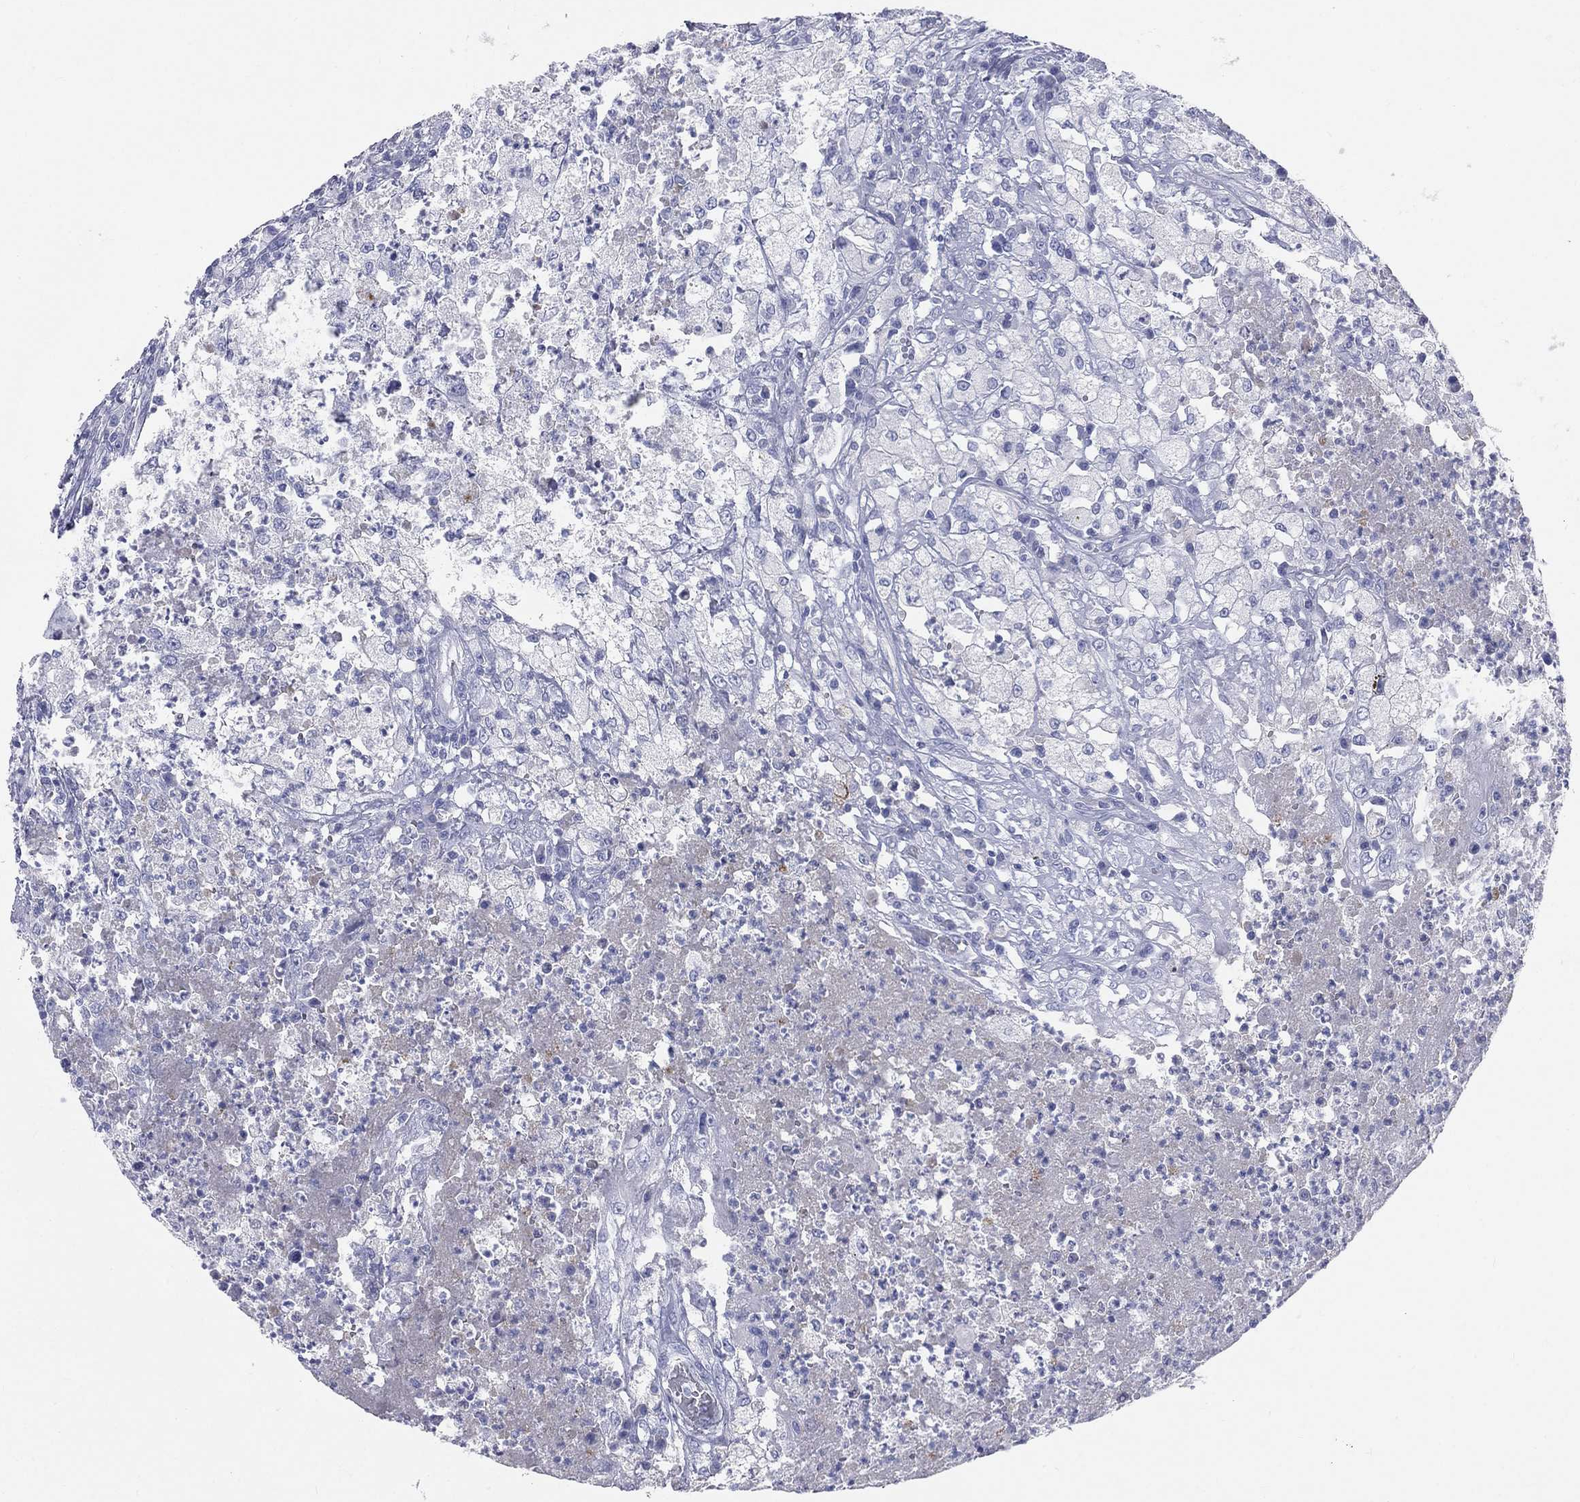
{"staining": {"intensity": "negative", "quantity": "none", "location": "none"}, "tissue": "testis cancer", "cell_type": "Tumor cells", "image_type": "cancer", "snomed": [{"axis": "morphology", "description": "Necrosis, NOS"}, {"axis": "morphology", "description": "Carcinoma, Embryonal, NOS"}, {"axis": "topography", "description": "Testis"}], "caption": "DAB (3,3'-diaminobenzidine) immunohistochemical staining of embryonal carcinoma (testis) demonstrates no significant positivity in tumor cells.", "gene": "HP", "patient": {"sex": "male", "age": 19}}